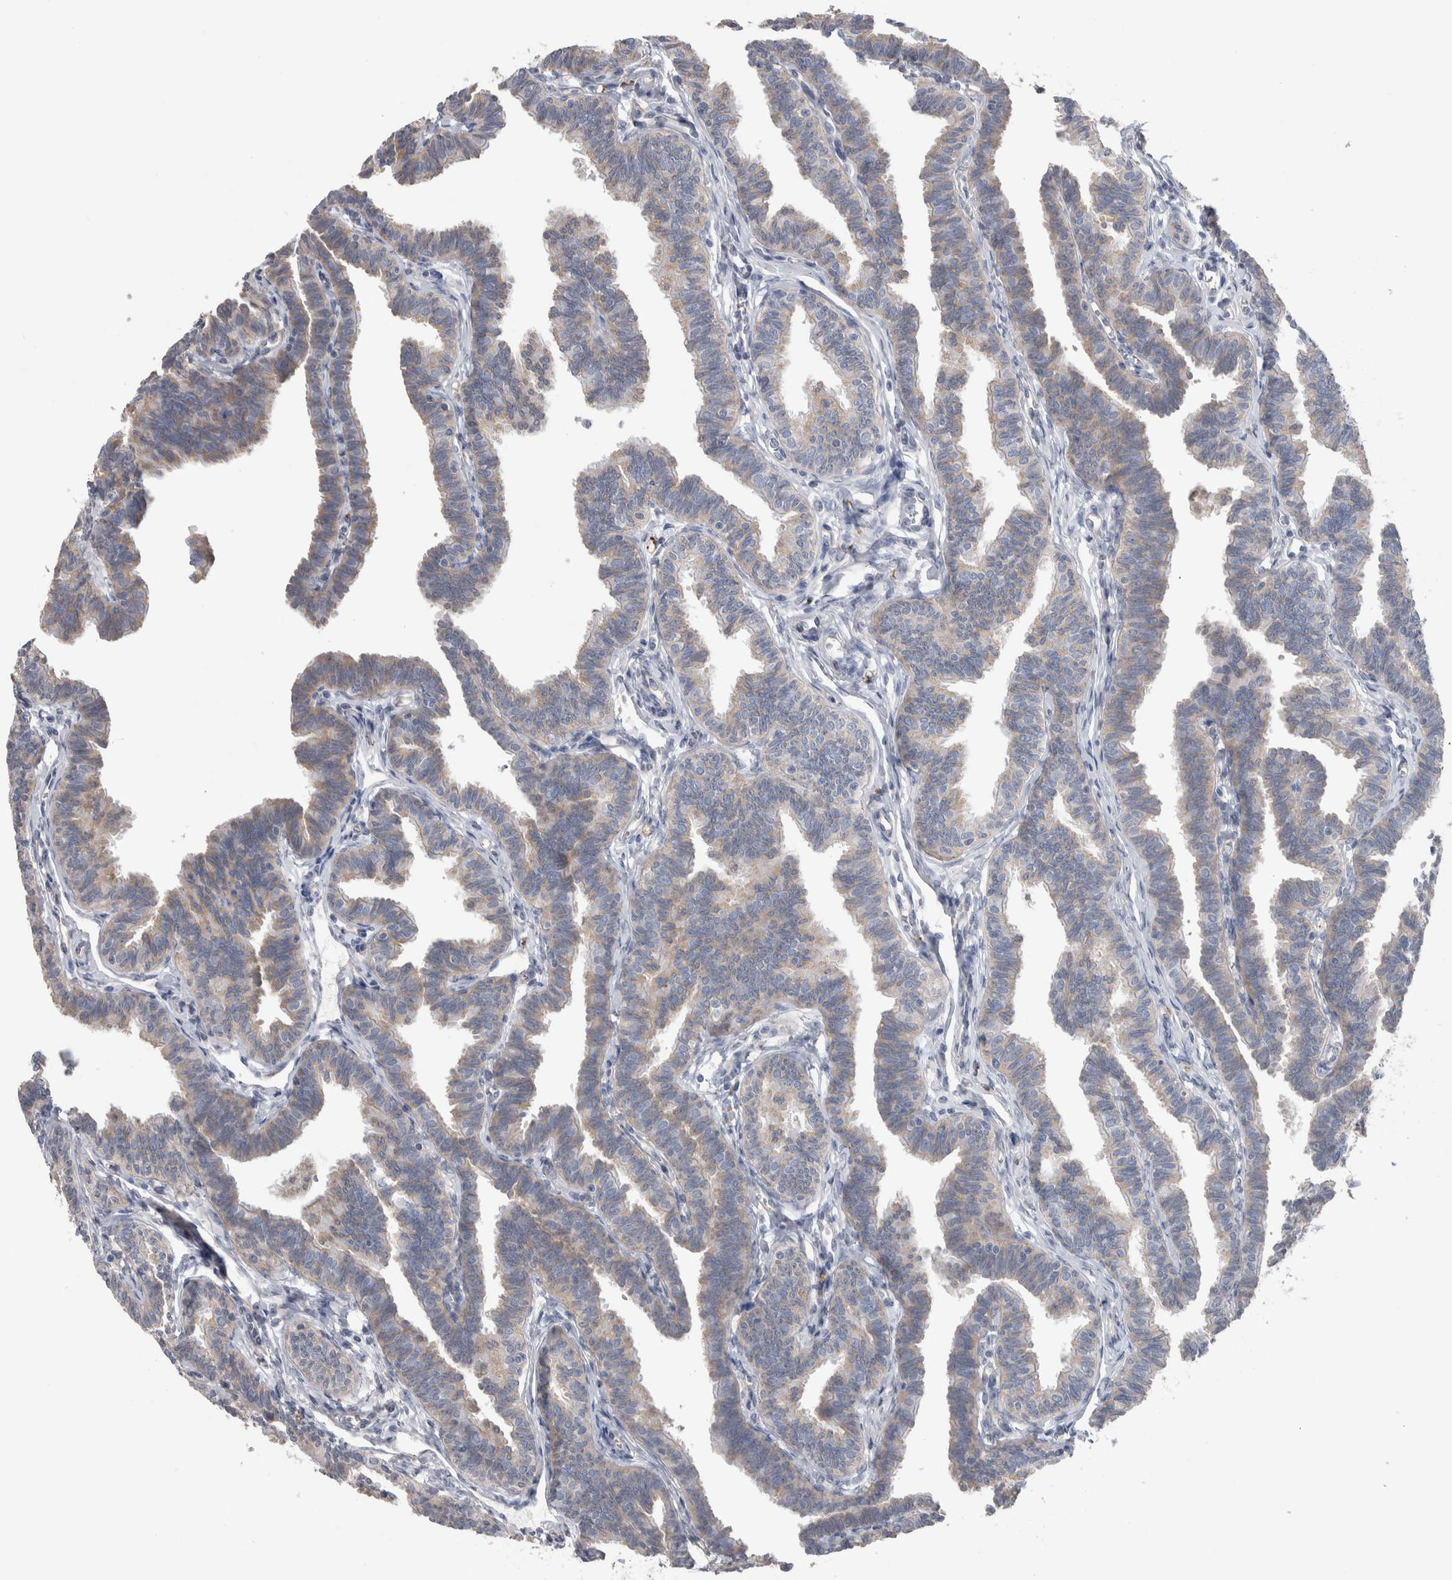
{"staining": {"intensity": "weak", "quantity": "25%-75%", "location": "cytoplasmic/membranous"}, "tissue": "fallopian tube", "cell_type": "Glandular cells", "image_type": "normal", "snomed": [{"axis": "morphology", "description": "Normal tissue, NOS"}, {"axis": "topography", "description": "Fallopian tube"}, {"axis": "topography", "description": "Ovary"}], "caption": "IHC image of benign human fallopian tube stained for a protein (brown), which displays low levels of weak cytoplasmic/membranous positivity in about 25%-75% of glandular cells.", "gene": "GPHN", "patient": {"sex": "female", "age": 23}}